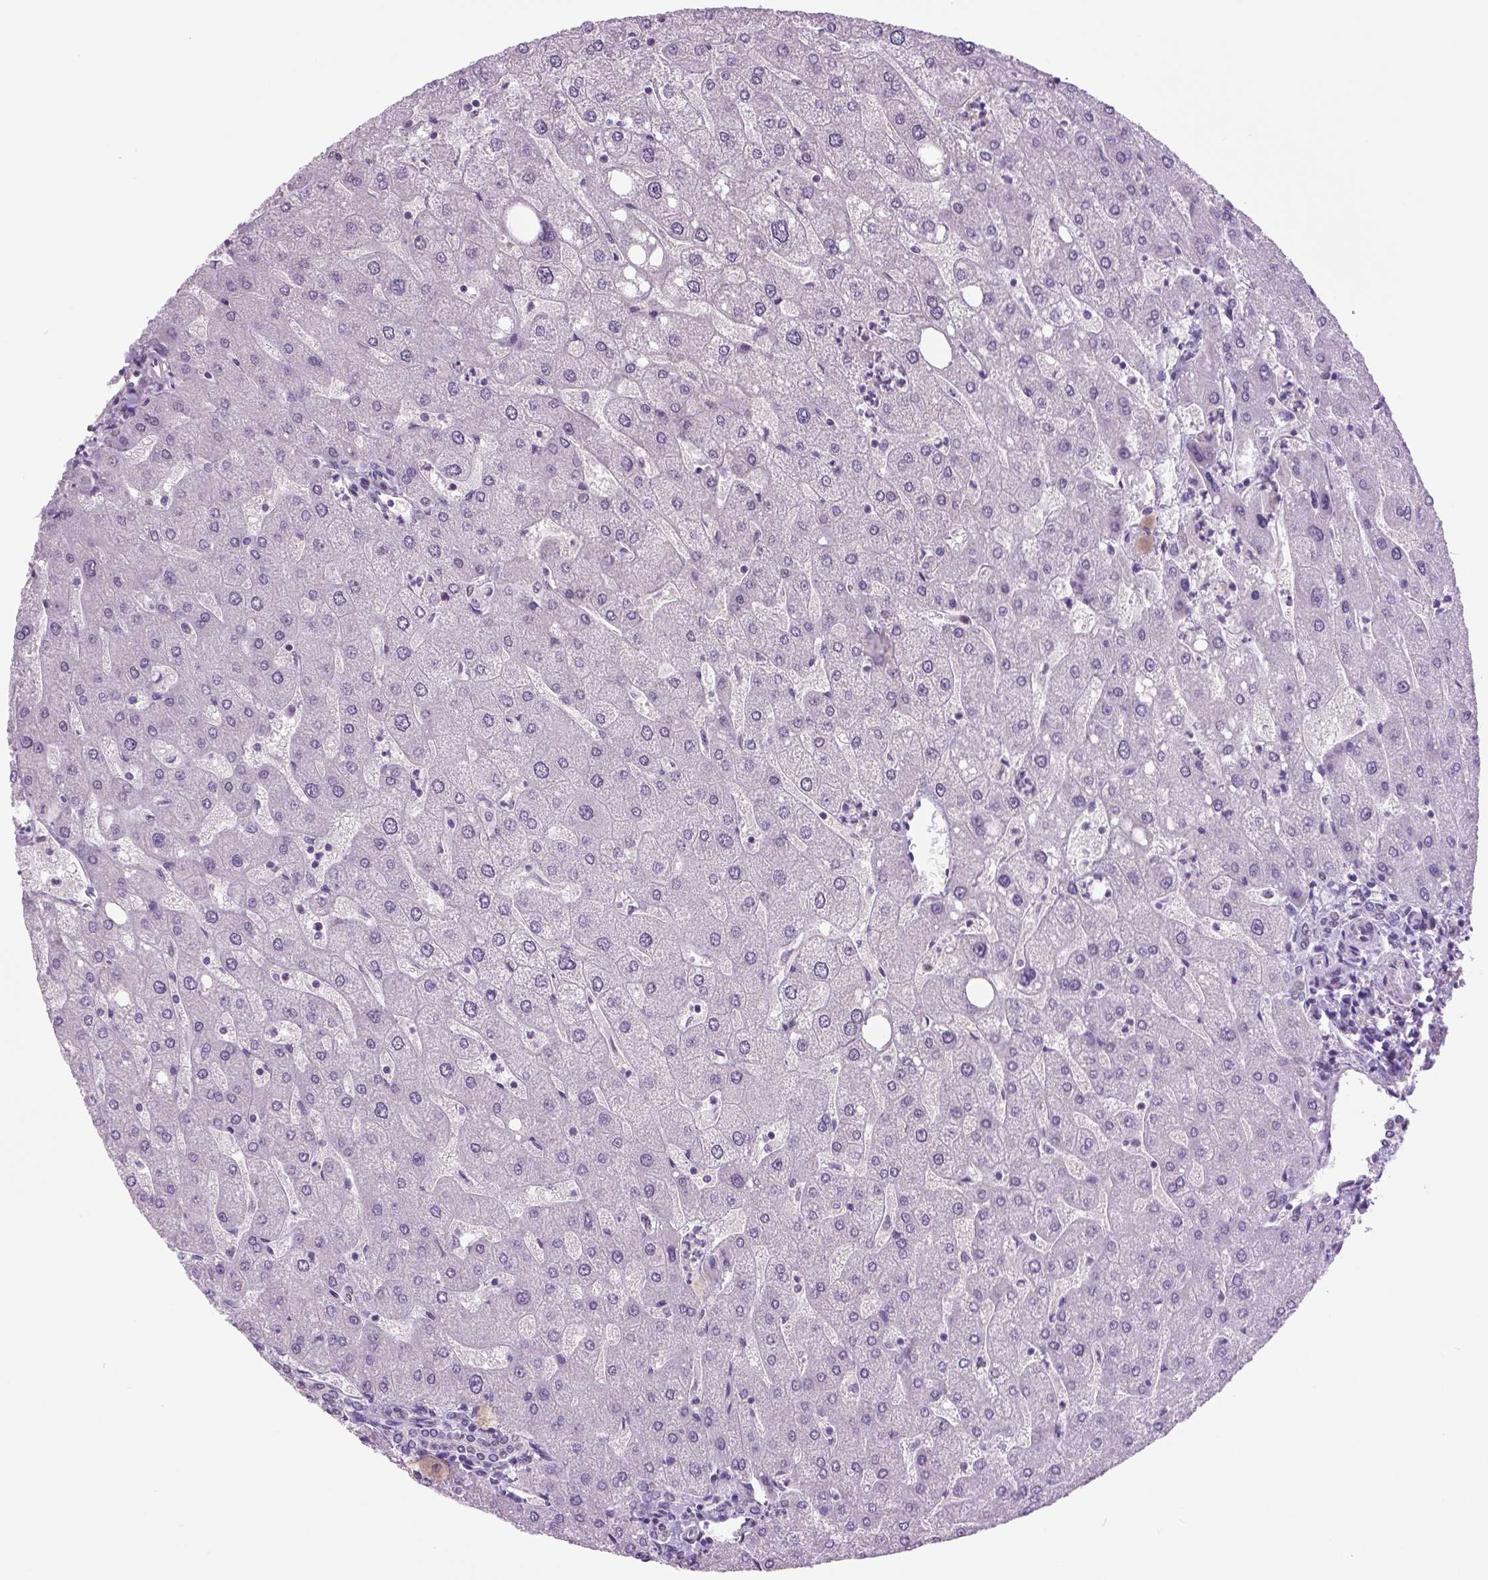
{"staining": {"intensity": "negative", "quantity": "none", "location": "none"}, "tissue": "liver", "cell_type": "Cholangiocytes", "image_type": "normal", "snomed": [{"axis": "morphology", "description": "Normal tissue, NOS"}, {"axis": "topography", "description": "Liver"}], "caption": "There is no significant positivity in cholangiocytes of liver. Nuclei are stained in blue.", "gene": "IGF2BP1", "patient": {"sex": "male", "age": 67}}